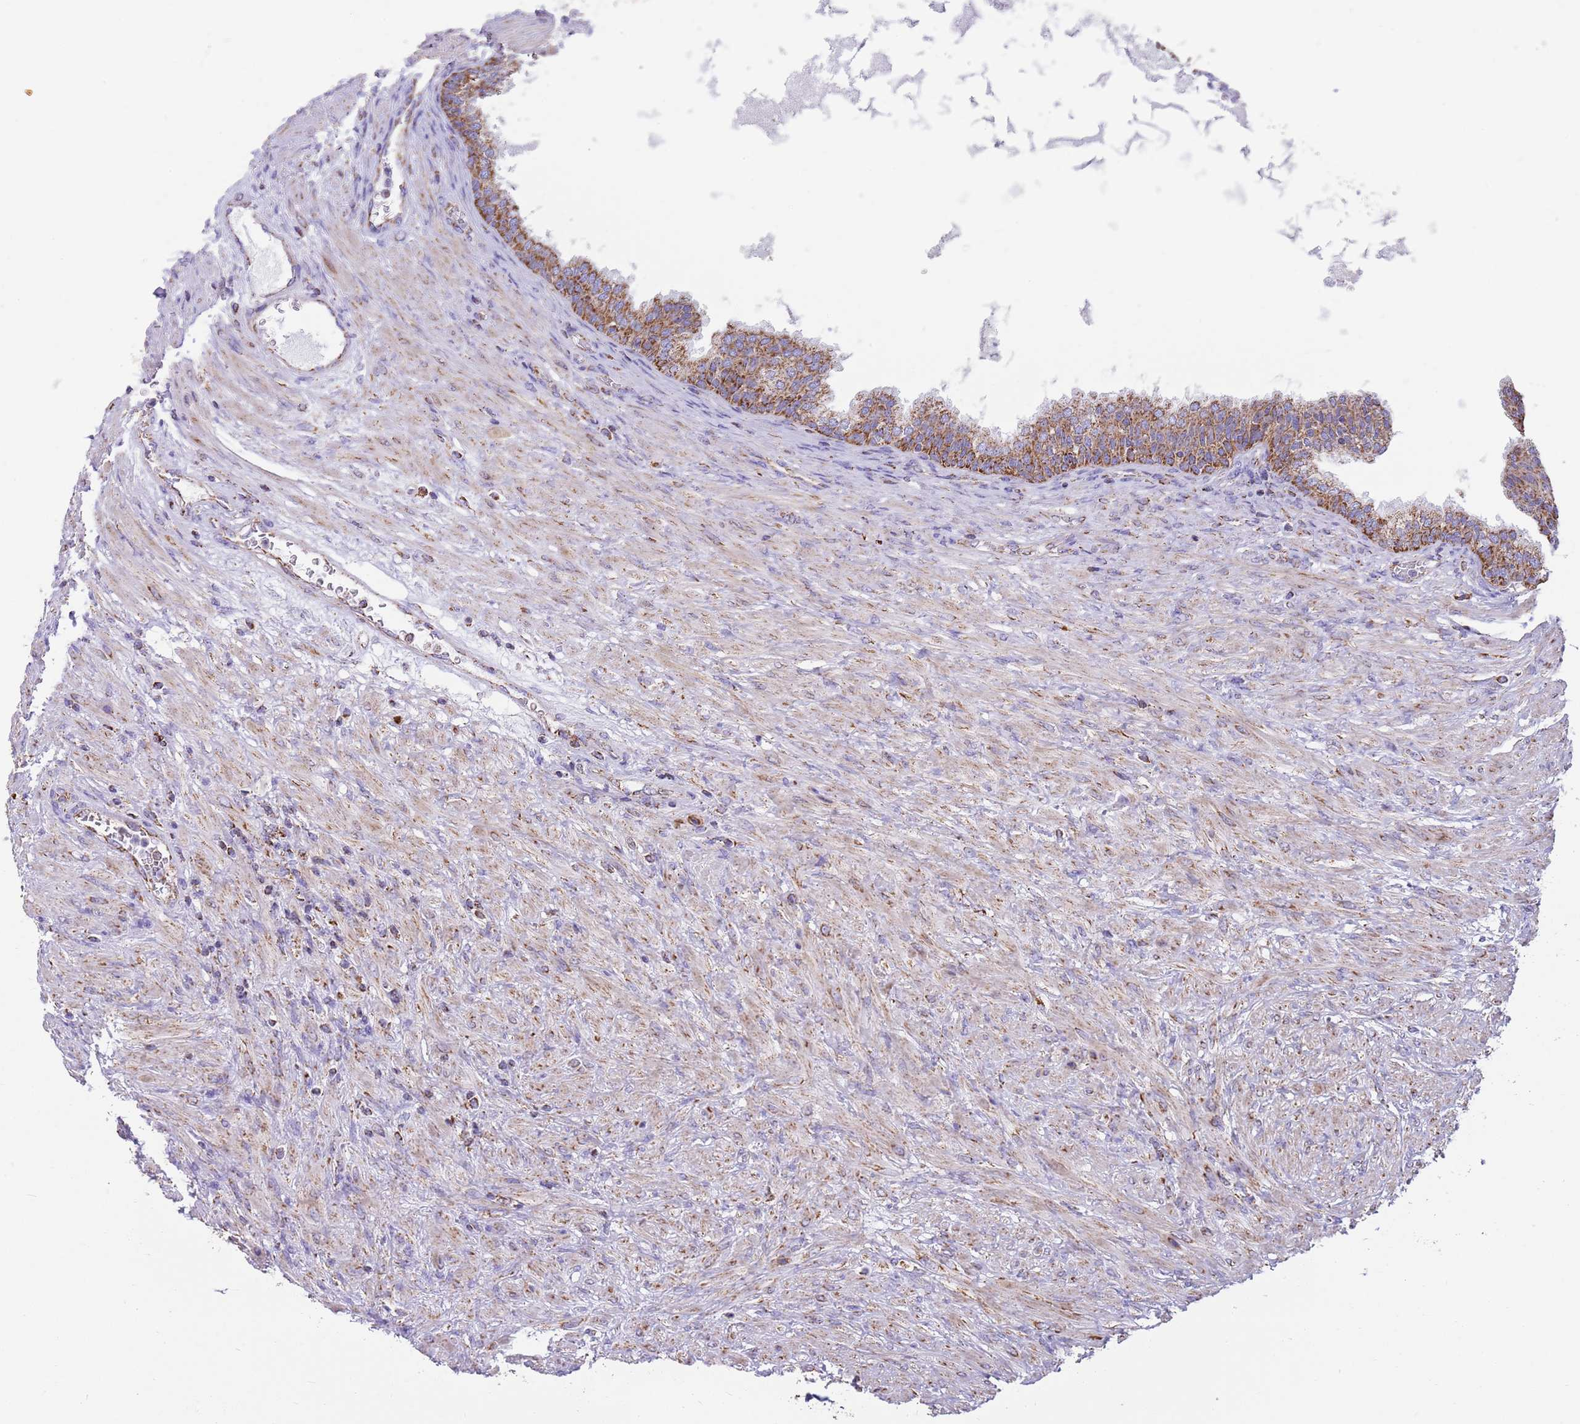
{"staining": {"intensity": "strong", "quantity": ">75%", "location": "cytoplasmic/membranous"}, "tissue": "prostate", "cell_type": "Glandular cells", "image_type": "normal", "snomed": [{"axis": "morphology", "description": "Normal tissue, NOS"}, {"axis": "topography", "description": "Prostate"}], "caption": "IHC (DAB (3,3'-diaminobenzidine)) staining of benign human prostate reveals strong cytoplasmic/membranous protein positivity in approximately >75% of glandular cells. (DAB (3,3'-diaminobenzidine) IHC with brightfield microscopy, high magnification).", "gene": "TTLL1", "patient": {"sex": "male", "age": 76}}